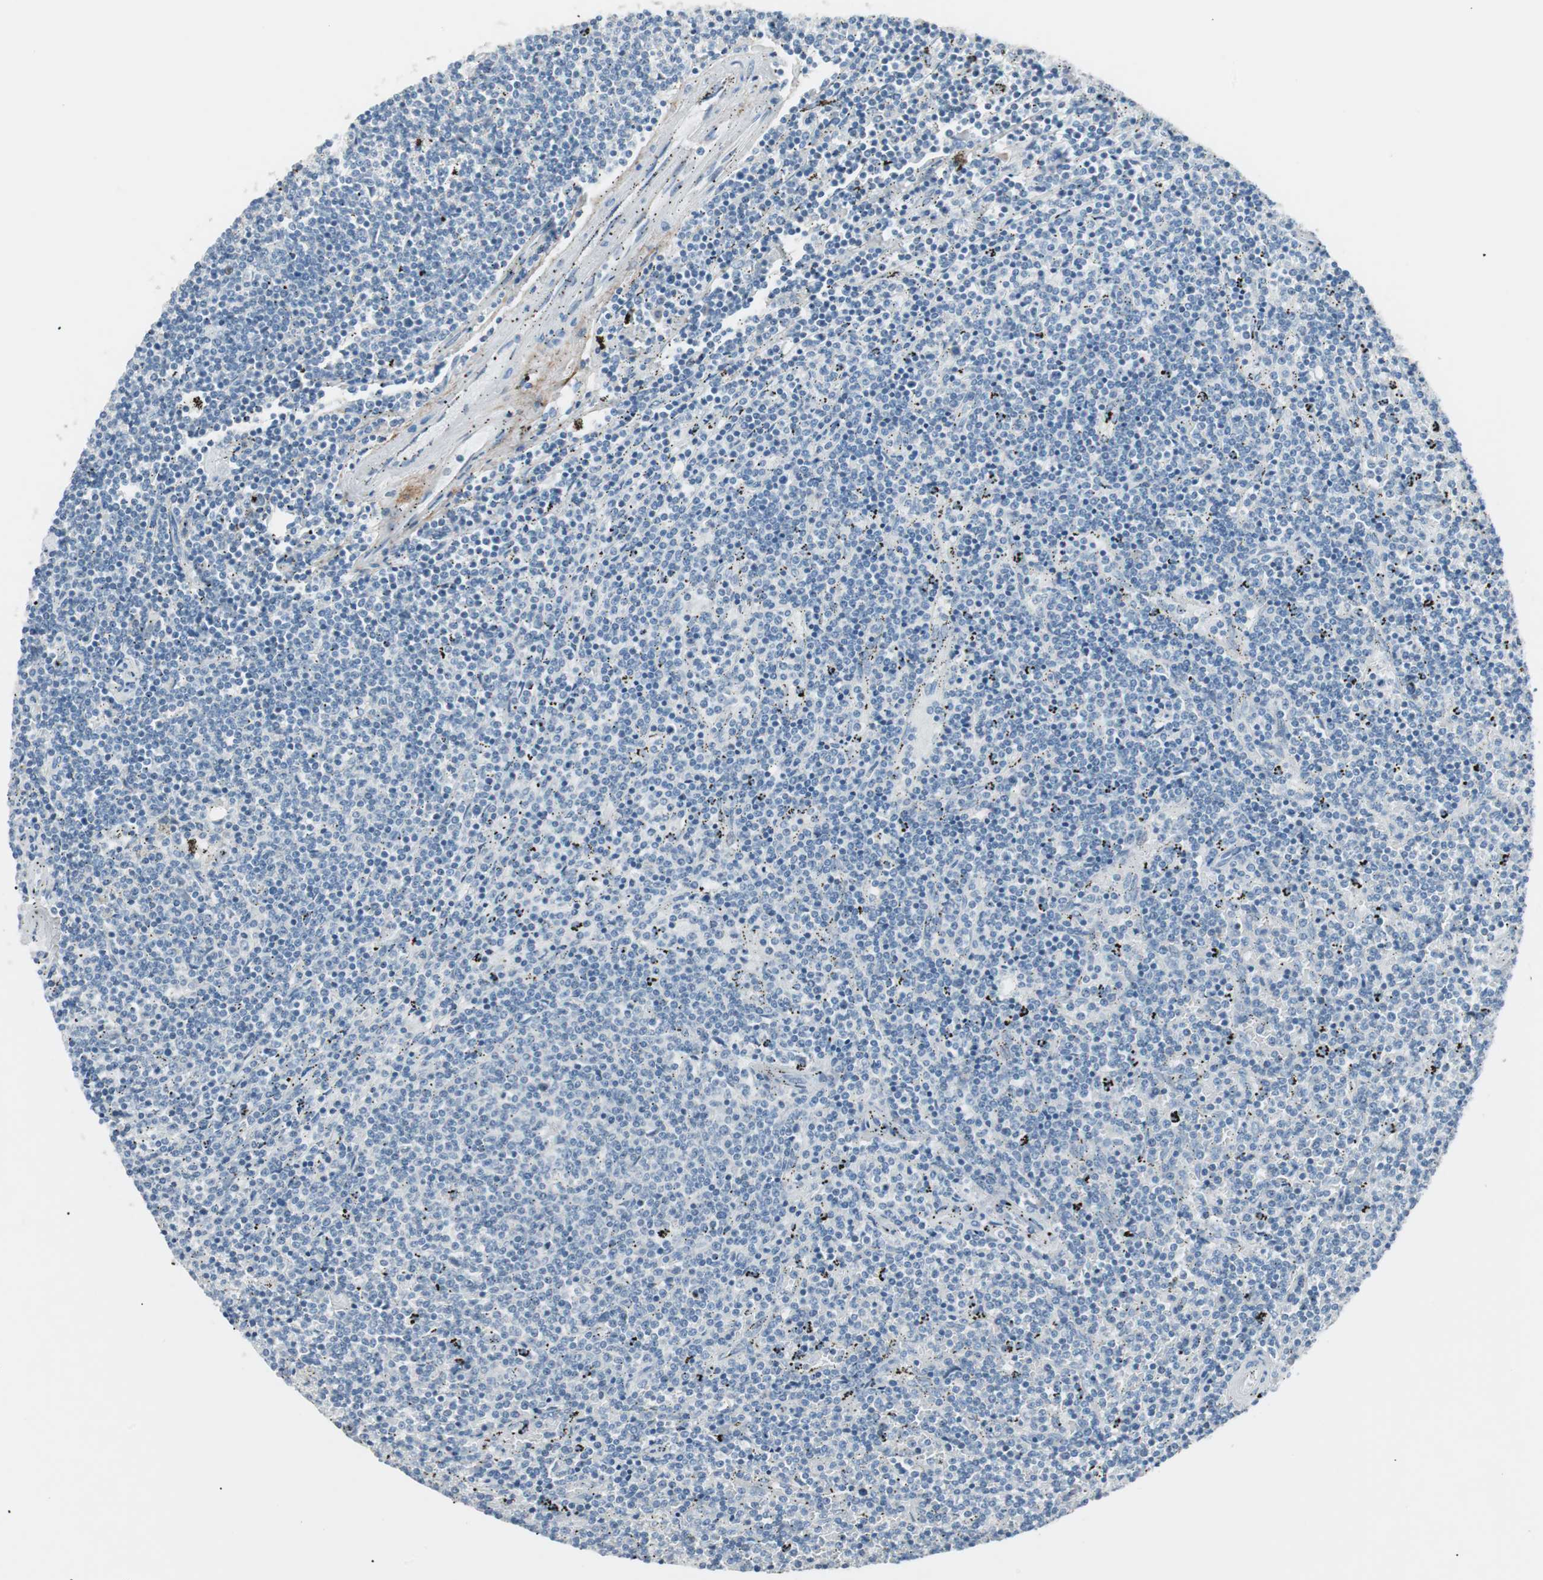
{"staining": {"intensity": "negative", "quantity": "none", "location": "none"}, "tissue": "lymphoma", "cell_type": "Tumor cells", "image_type": "cancer", "snomed": [{"axis": "morphology", "description": "Malignant lymphoma, non-Hodgkin's type, Low grade"}, {"axis": "topography", "description": "Spleen"}], "caption": "There is no significant expression in tumor cells of lymphoma. (DAB IHC with hematoxylin counter stain).", "gene": "FOSL1", "patient": {"sex": "female", "age": 50}}